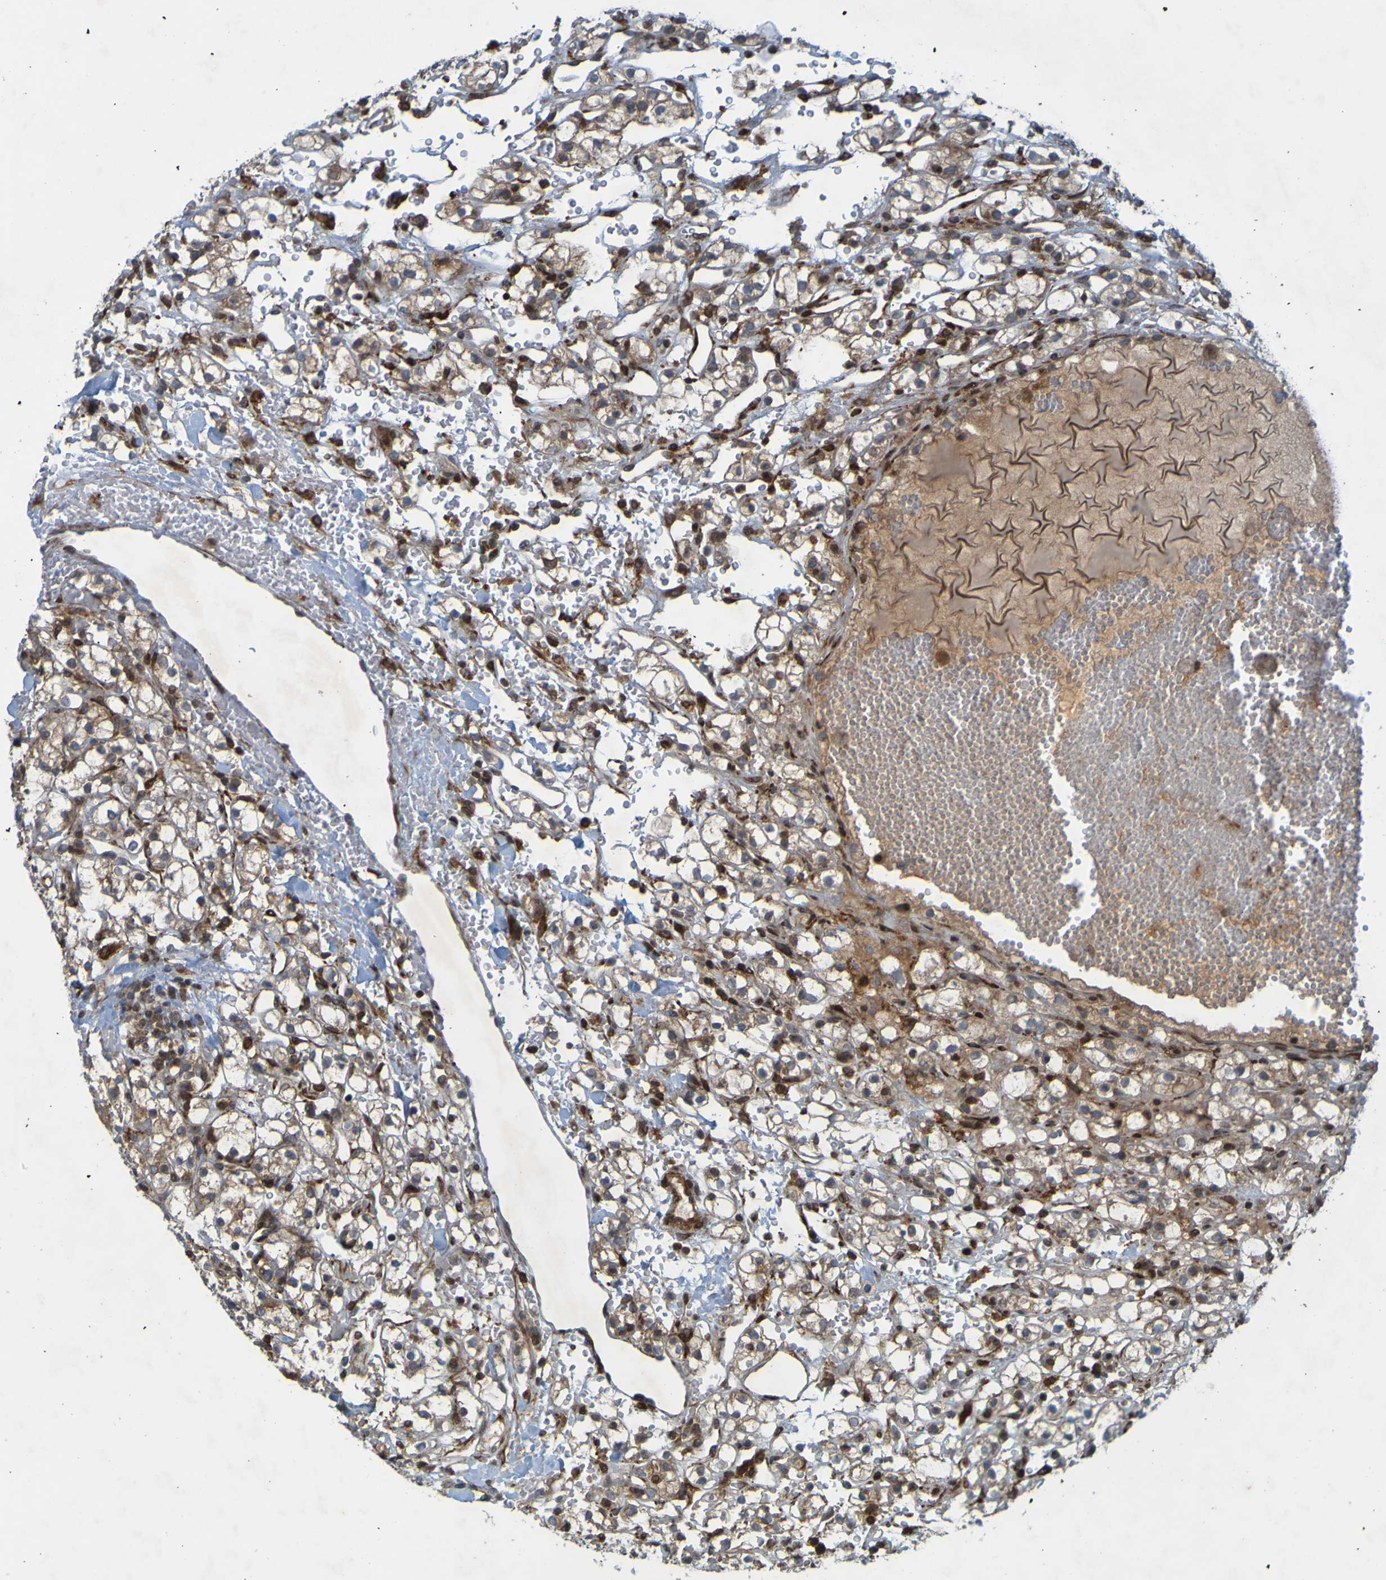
{"staining": {"intensity": "weak", "quantity": ">75%", "location": "cytoplasmic/membranous"}, "tissue": "renal cancer", "cell_type": "Tumor cells", "image_type": "cancer", "snomed": [{"axis": "morphology", "description": "Adenocarcinoma, NOS"}, {"axis": "topography", "description": "Kidney"}], "caption": "Immunohistochemistry (IHC) (DAB (3,3'-diaminobenzidine)) staining of renal adenocarcinoma reveals weak cytoplasmic/membranous protein staining in about >75% of tumor cells.", "gene": "GUCY1A1", "patient": {"sex": "male", "age": 61}}